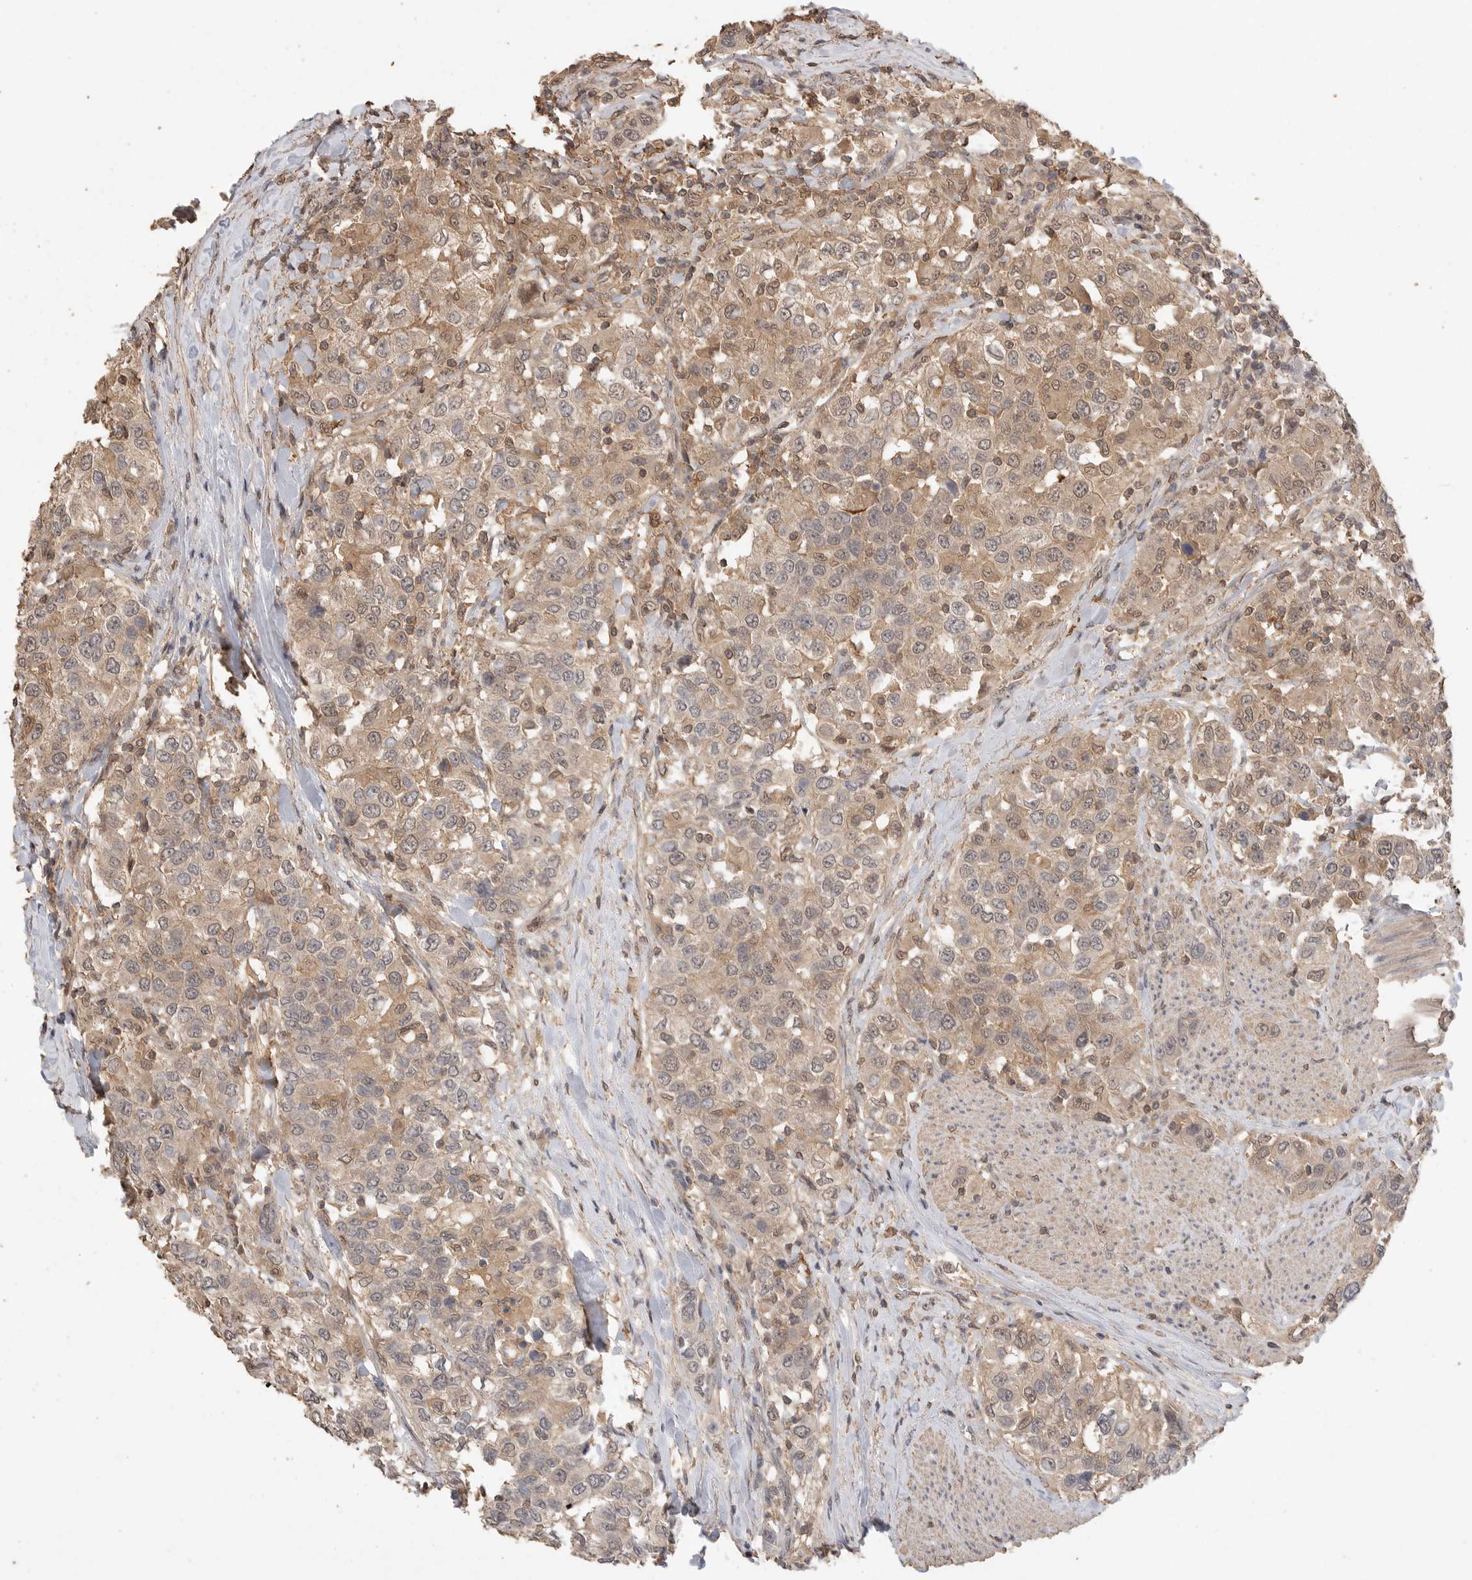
{"staining": {"intensity": "weak", "quantity": ">75%", "location": "cytoplasmic/membranous,nuclear"}, "tissue": "urothelial cancer", "cell_type": "Tumor cells", "image_type": "cancer", "snomed": [{"axis": "morphology", "description": "Urothelial carcinoma, High grade"}, {"axis": "topography", "description": "Urinary bladder"}], "caption": "A histopathology image of human urothelial cancer stained for a protein displays weak cytoplasmic/membranous and nuclear brown staining in tumor cells.", "gene": "MAP2K1", "patient": {"sex": "female", "age": 80}}